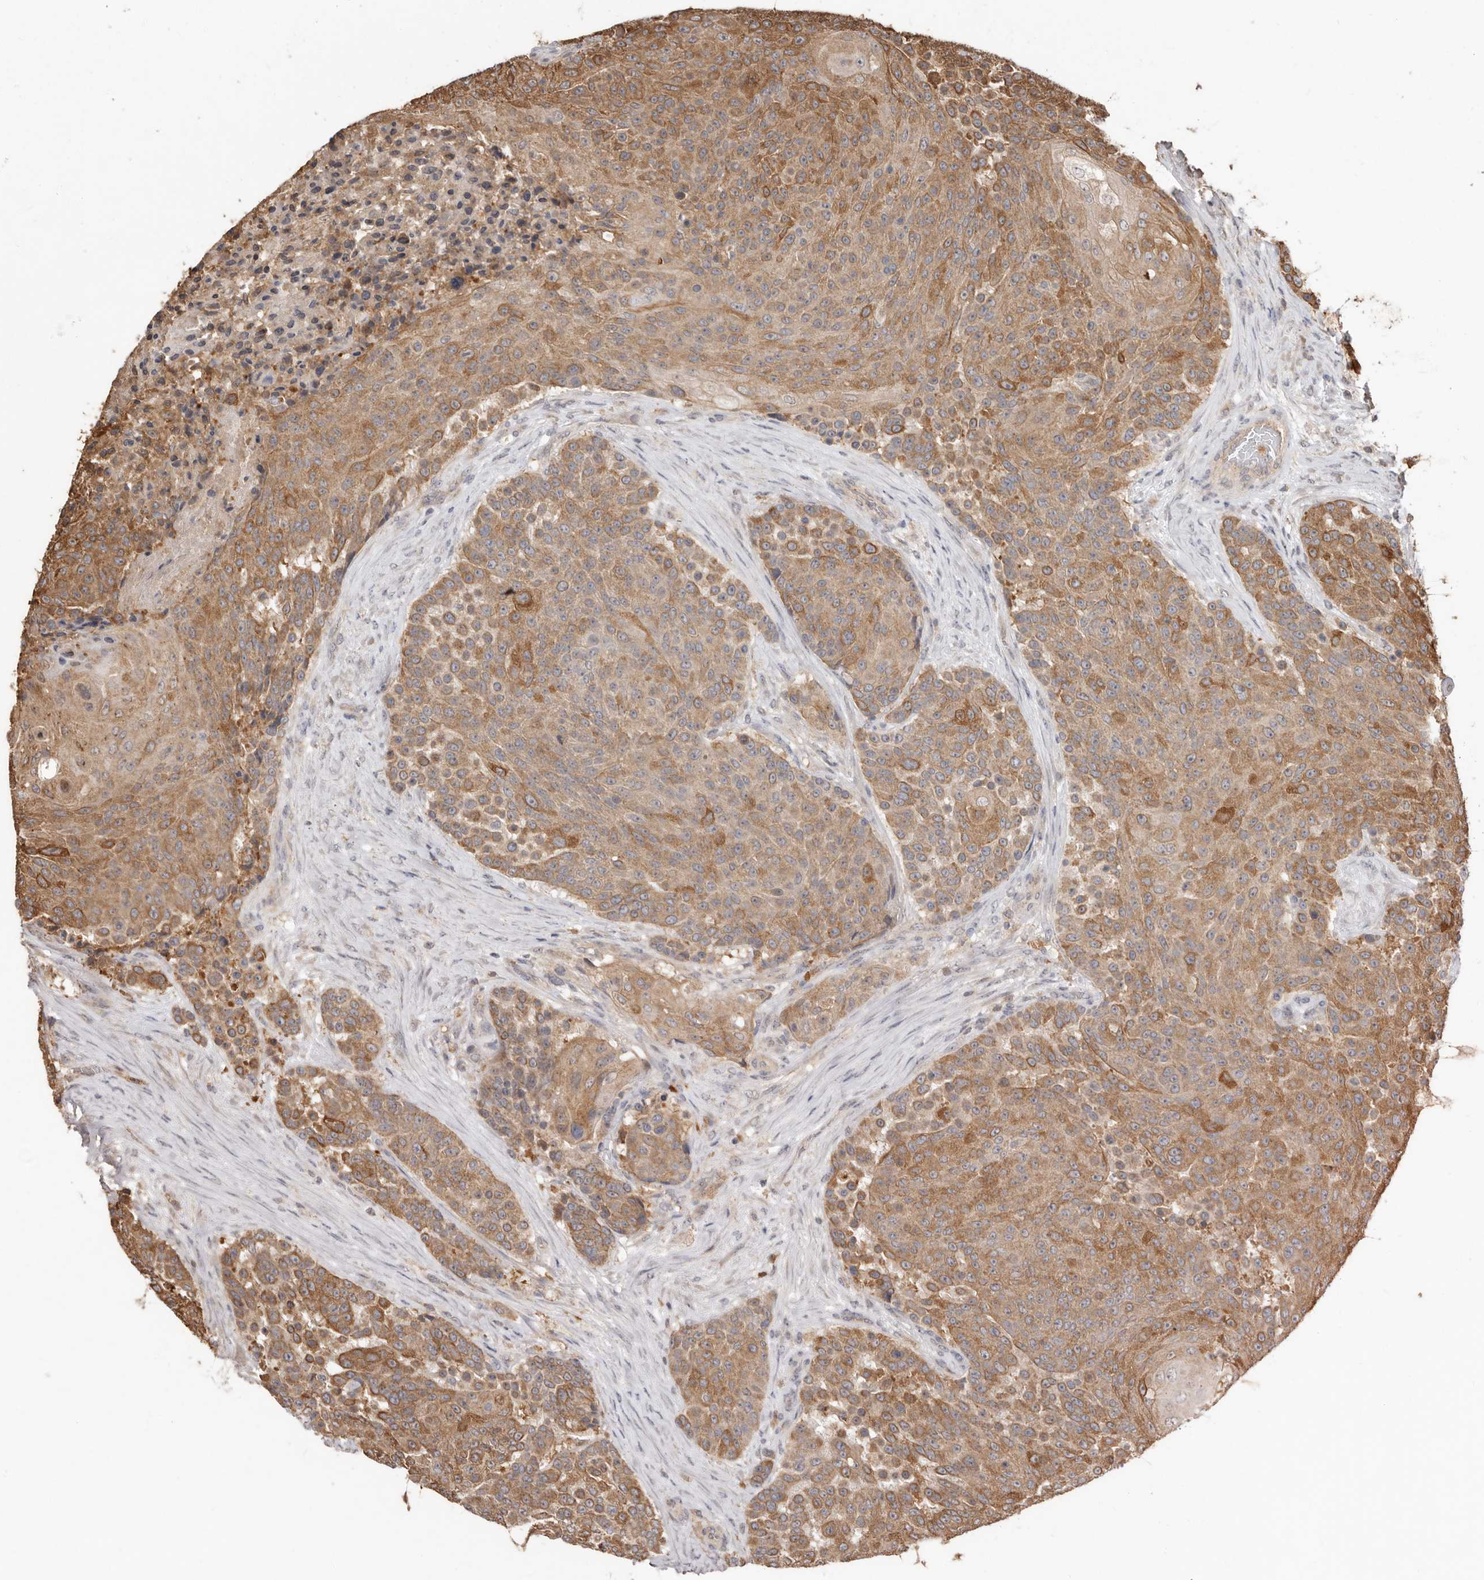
{"staining": {"intensity": "moderate", "quantity": ">75%", "location": "cytoplasmic/membranous"}, "tissue": "urothelial cancer", "cell_type": "Tumor cells", "image_type": "cancer", "snomed": [{"axis": "morphology", "description": "Urothelial carcinoma, High grade"}, {"axis": "topography", "description": "Urinary bladder"}], "caption": "High-grade urothelial carcinoma stained for a protein exhibits moderate cytoplasmic/membranous positivity in tumor cells.", "gene": "RSPO2", "patient": {"sex": "female", "age": 63}}